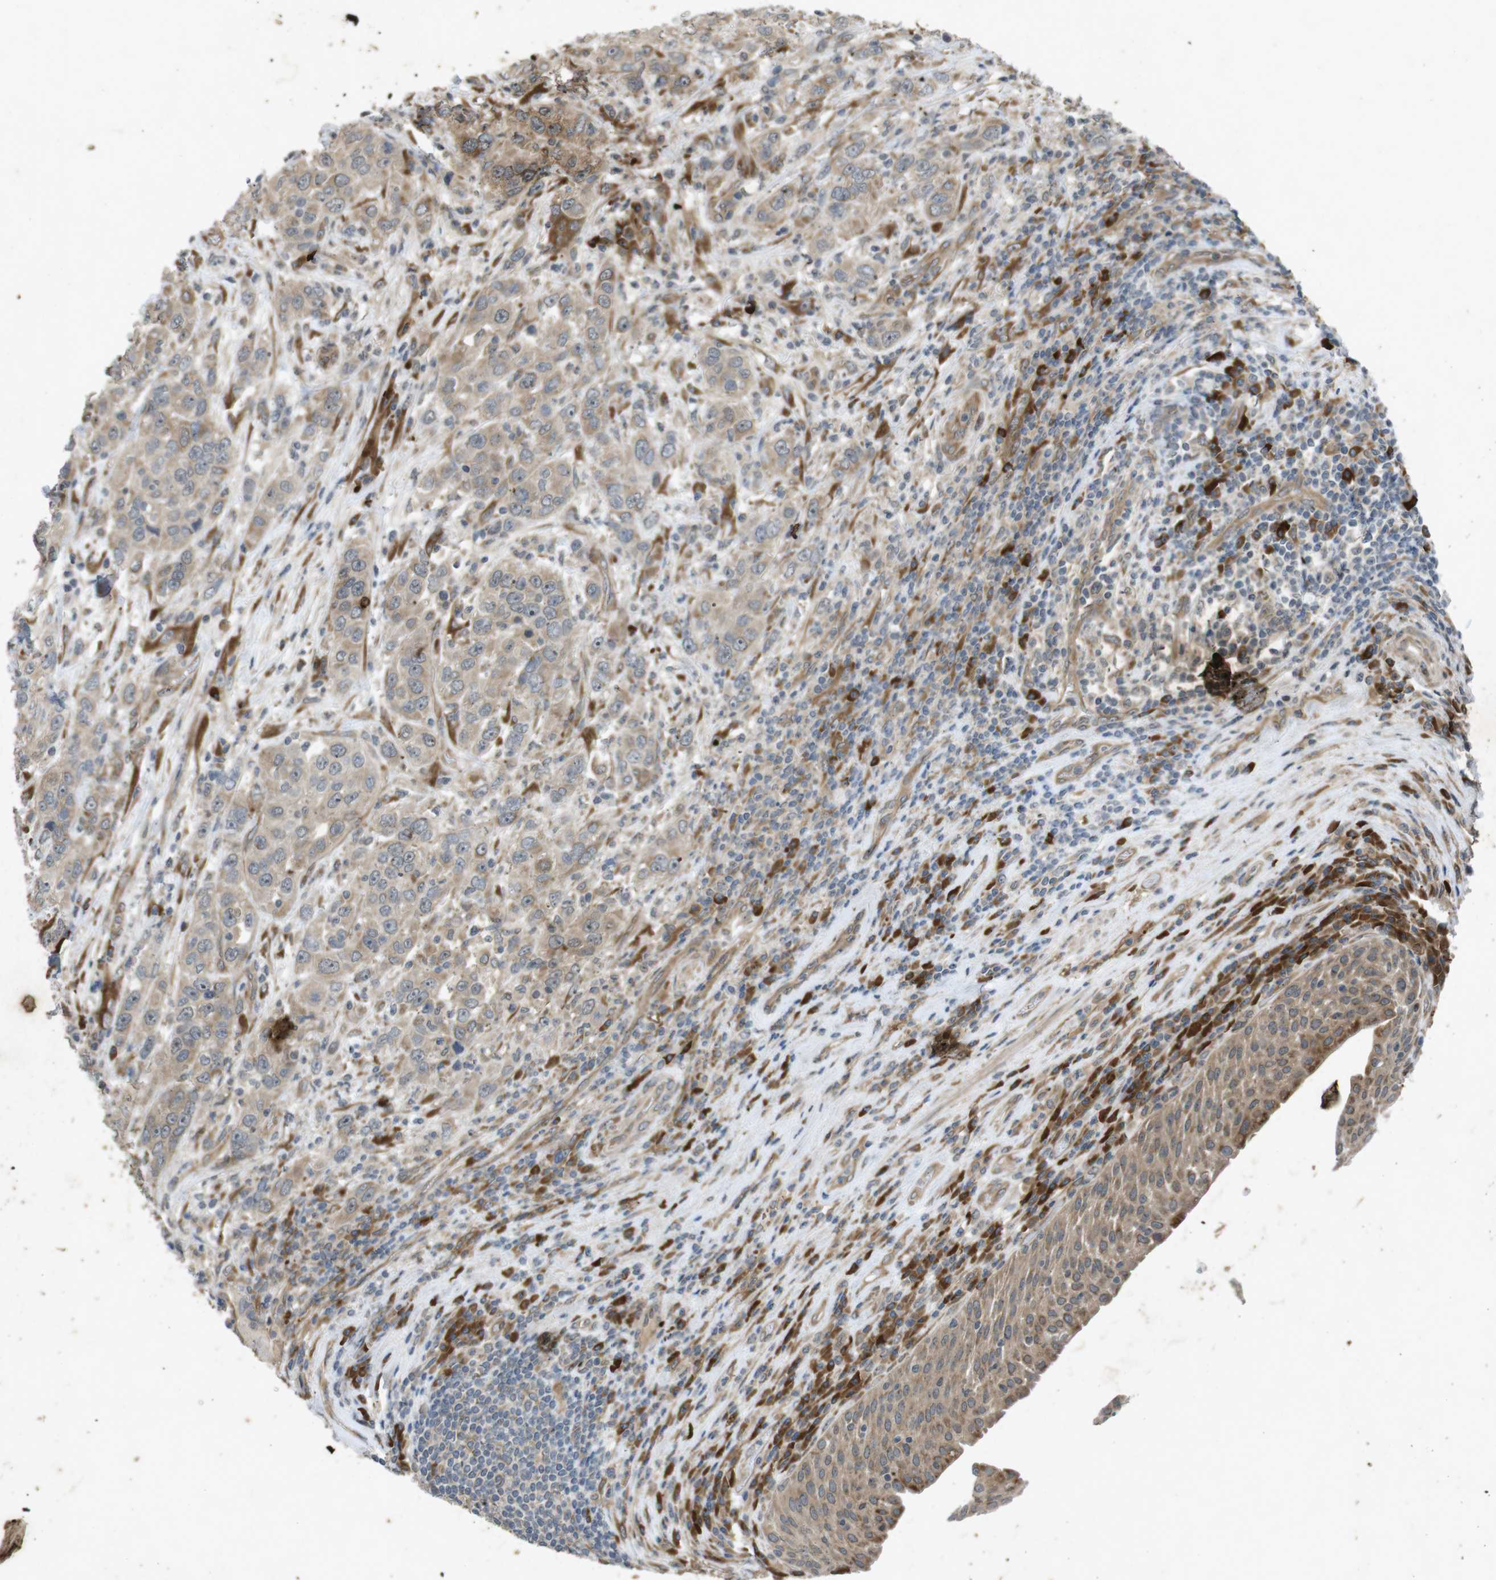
{"staining": {"intensity": "weak", "quantity": ">75%", "location": "cytoplasmic/membranous"}, "tissue": "urothelial cancer", "cell_type": "Tumor cells", "image_type": "cancer", "snomed": [{"axis": "morphology", "description": "Urothelial carcinoma, High grade"}, {"axis": "topography", "description": "Urinary bladder"}], "caption": "Immunohistochemical staining of human urothelial cancer displays low levels of weak cytoplasmic/membranous expression in approximately >75% of tumor cells.", "gene": "FLCN", "patient": {"sex": "female", "age": 80}}